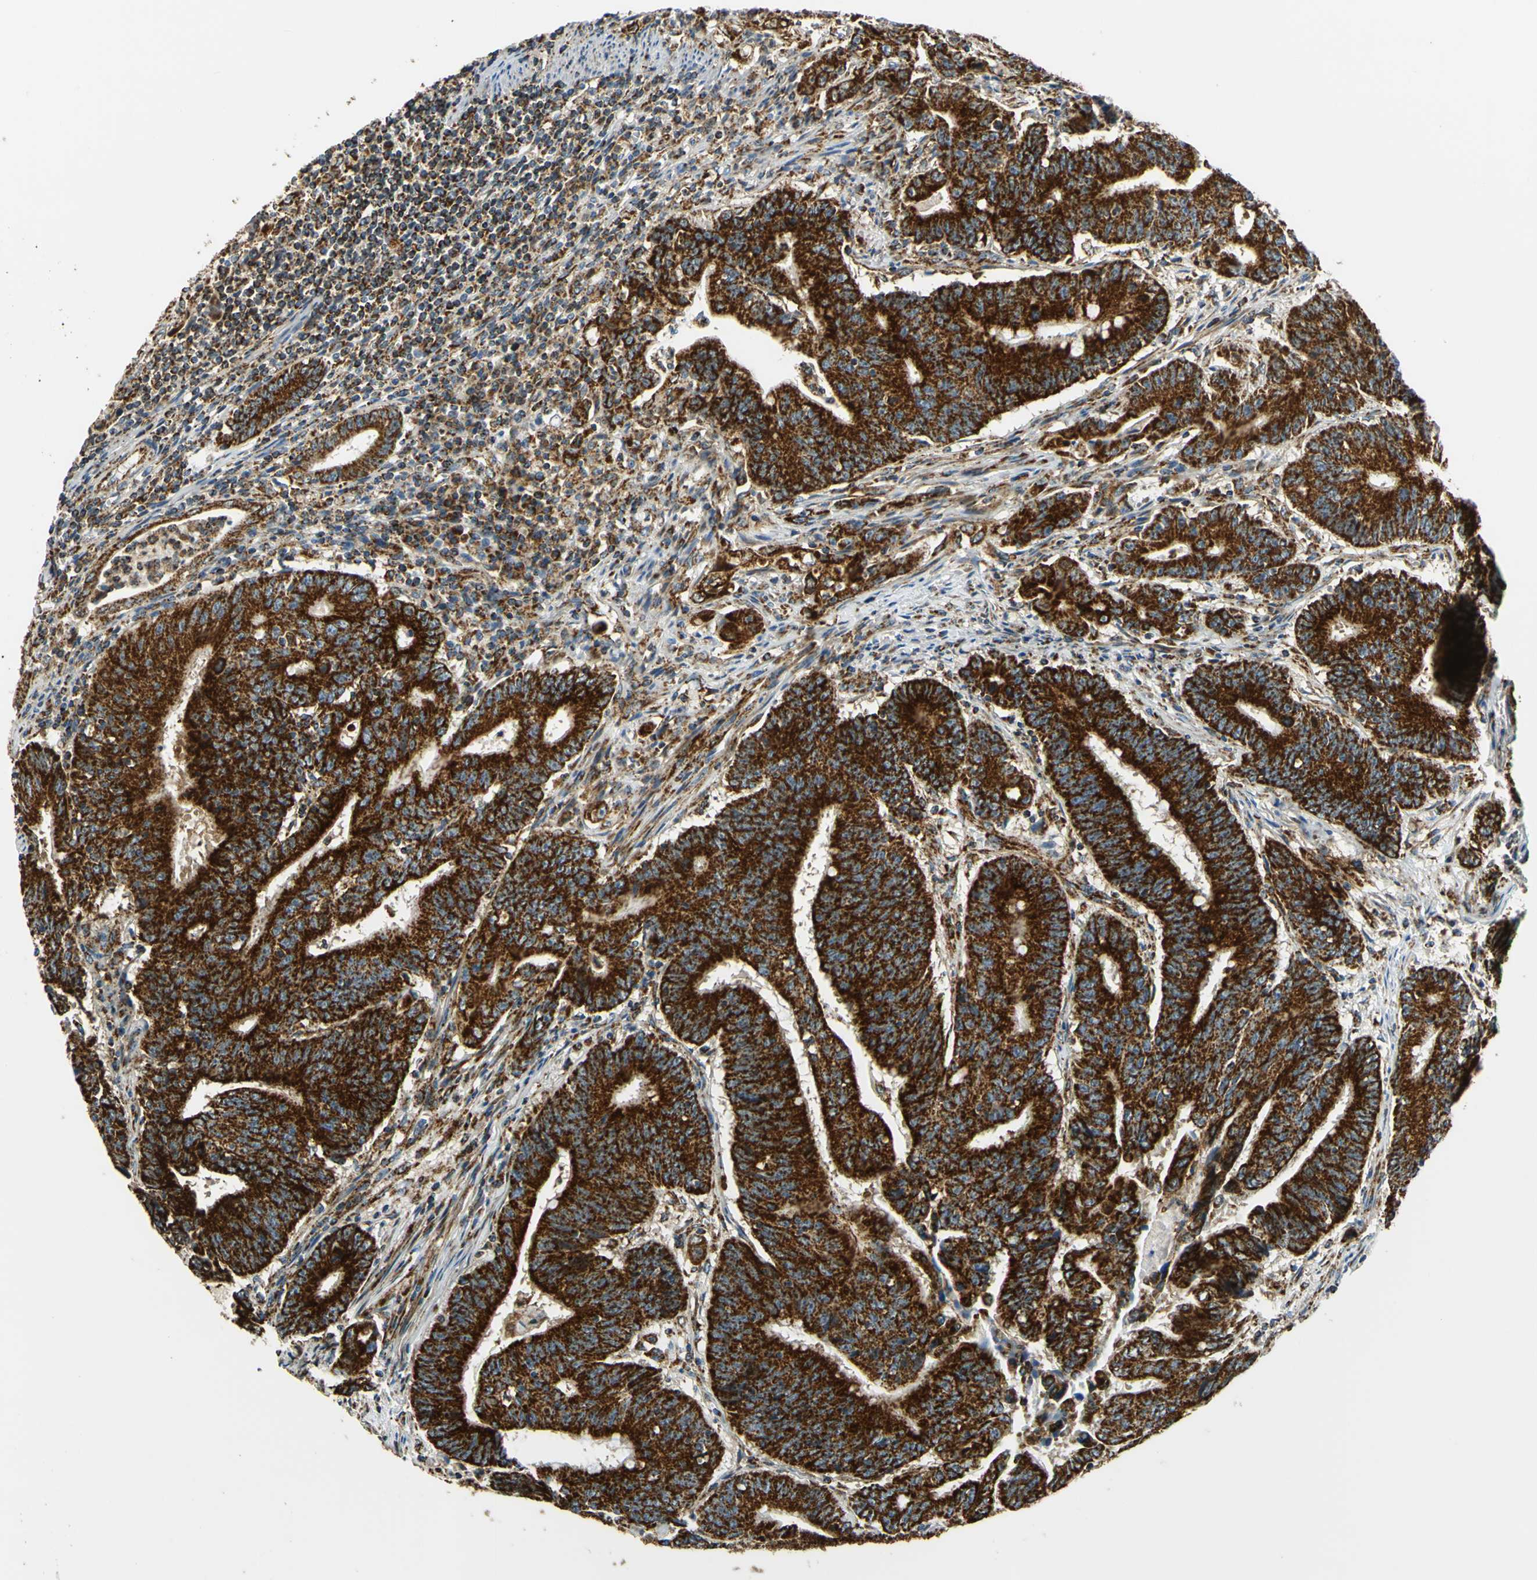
{"staining": {"intensity": "strong", "quantity": ">75%", "location": "cytoplasmic/membranous"}, "tissue": "colorectal cancer", "cell_type": "Tumor cells", "image_type": "cancer", "snomed": [{"axis": "morphology", "description": "Adenocarcinoma, NOS"}, {"axis": "topography", "description": "Colon"}], "caption": "A high-resolution image shows immunohistochemistry staining of colorectal cancer, which demonstrates strong cytoplasmic/membranous expression in approximately >75% of tumor cells. The staining was performed using DAB (3,3'-diaminobenzidine) to visualize the protein expression in brown, while the nuclei were stained in blue with hematoxylin (Magnification: 20x).", "gene": "MAVS", "patient": {"sex": "male", "age": 45}}